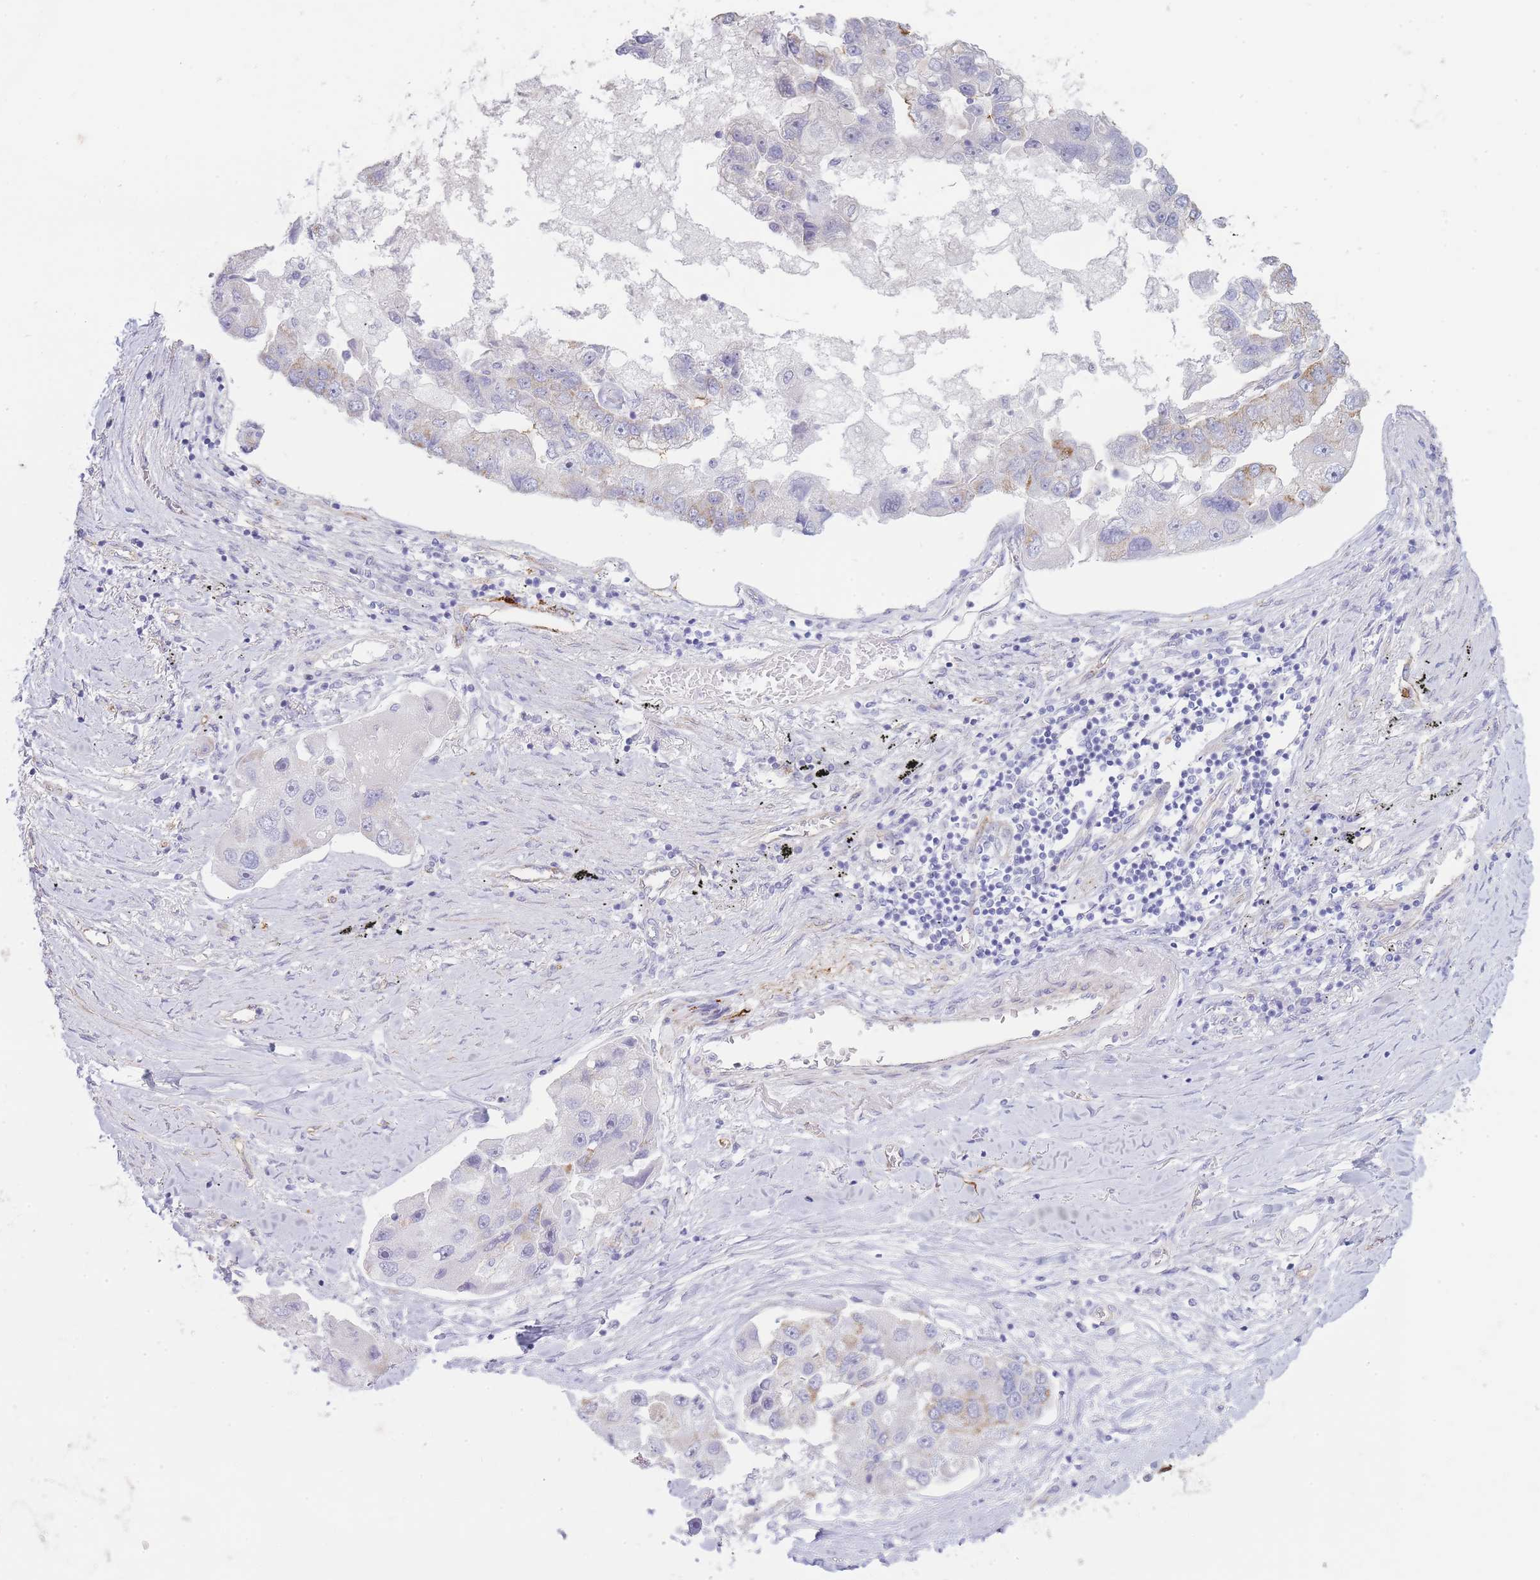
{"staining": {"intensity": "weak", "quantity": "<25%", "location": "cytoplasmic/membranous"}, "tissue": "lung cancer", "cell_type": "Tumor cells", "image_type": "cancer", "snomed": [{"axis": "morphology", "description": "Adenocarcinoma, NOS"}, {"axis": "topography", "description": "Lung"}], "caption": "Human lung adenocarcinoma stained for a protein using immunohistochemistry (IHC) reveals no positivity in tumor cells.", "gene": "UTP14A", "patient": {"sex": "female", "age": 54}}